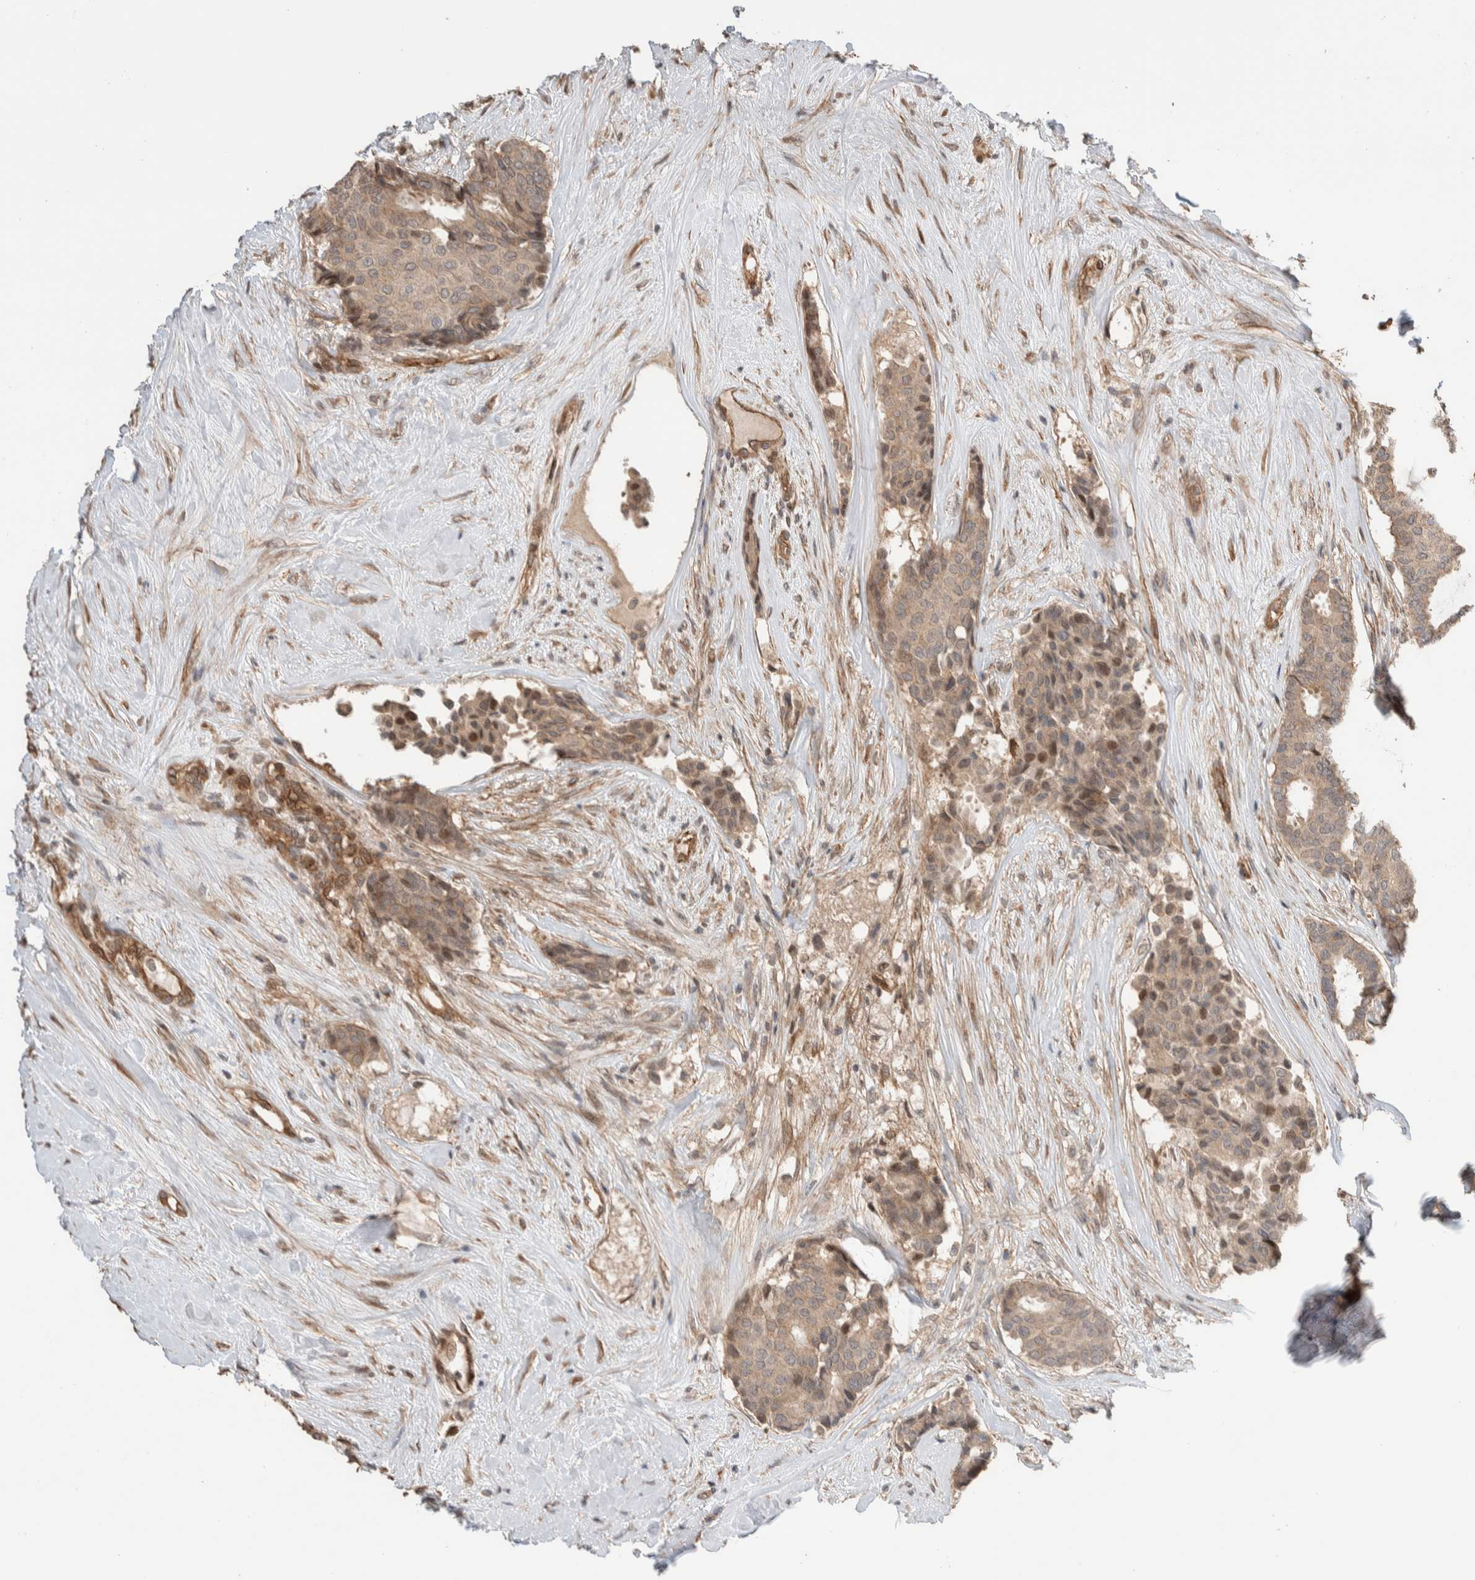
{"staining": {"intensity": "weak", "quantity": ">75%", "location": "cytoplasmic/membranous"}, "tissue": "breast cancer", "cell_type": "Tumor cells", "image_type": "cancer", "snomed": [{"axis": "morphology", "description": "Duct carcinoma"}, {"axis": "topography", "description": "Breast"}], "caption": "Protein positivity by immunohistochemistry displays weak cytoplasmic/membranous staining in approximately >75% of tumor cells in infiltrating ductal carcinoma (breast).", "gene": "ERC1", "patient": {"sex": "female", "age": 75}}